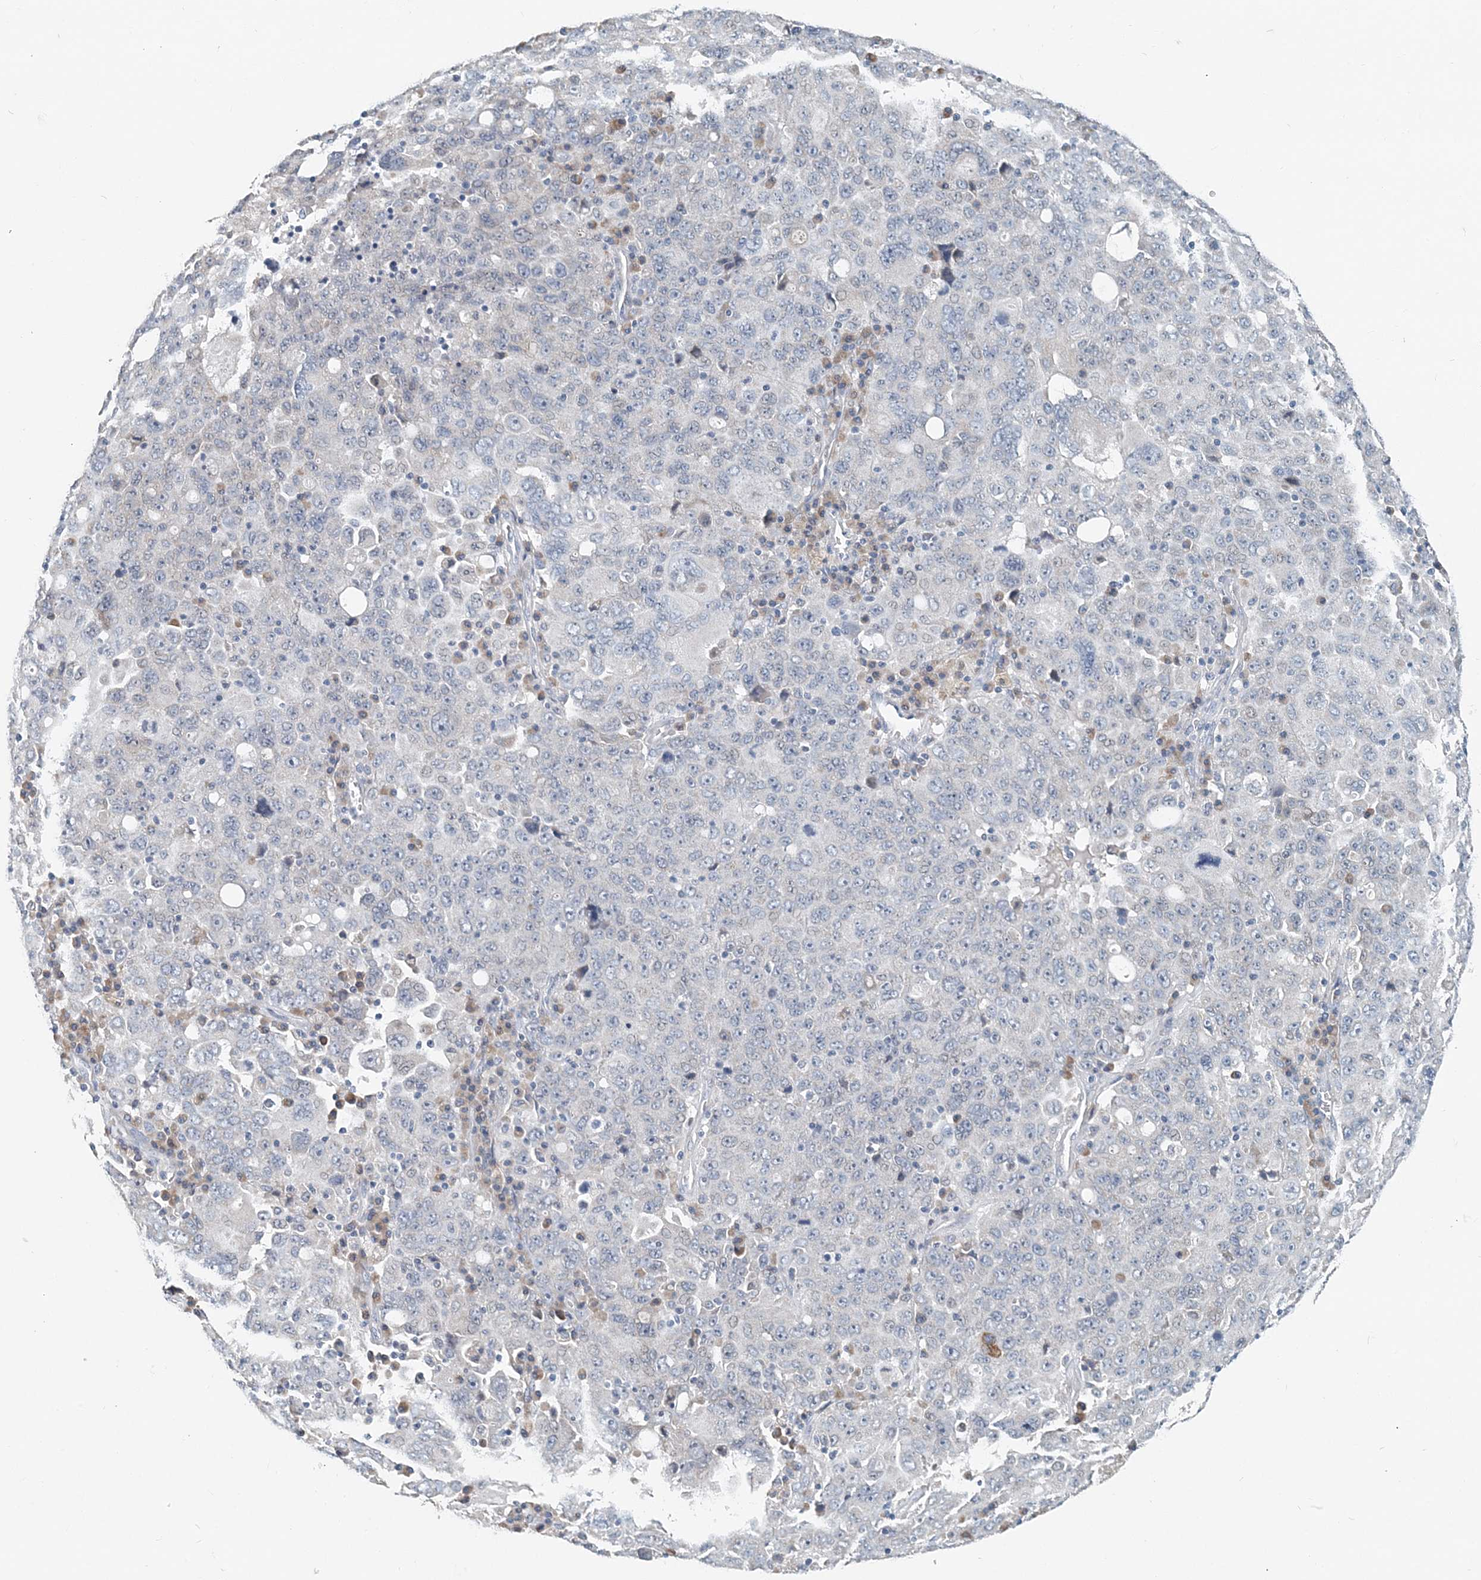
{"staining": {"intensity": "negative", "quantity": "none", "location": "none"}, "tissue": "ovarian cancer", "cell_type": "Tumor cells", "image_type": "cancer", "snomed": [{"axis": "morphology", "description": "Carcinoma, endometroid"}, {"axis": "topography", "description": "Ovary"}], "caption": "IHC micrograph of neoplastic tissue: human ovarian cancer stained with DAB (3,3'-diaminobenzidine) displays no significant protein expression in tumor cells.", "gene": "EEF1A2", "patient": {"sex": "female", "age": 62}}